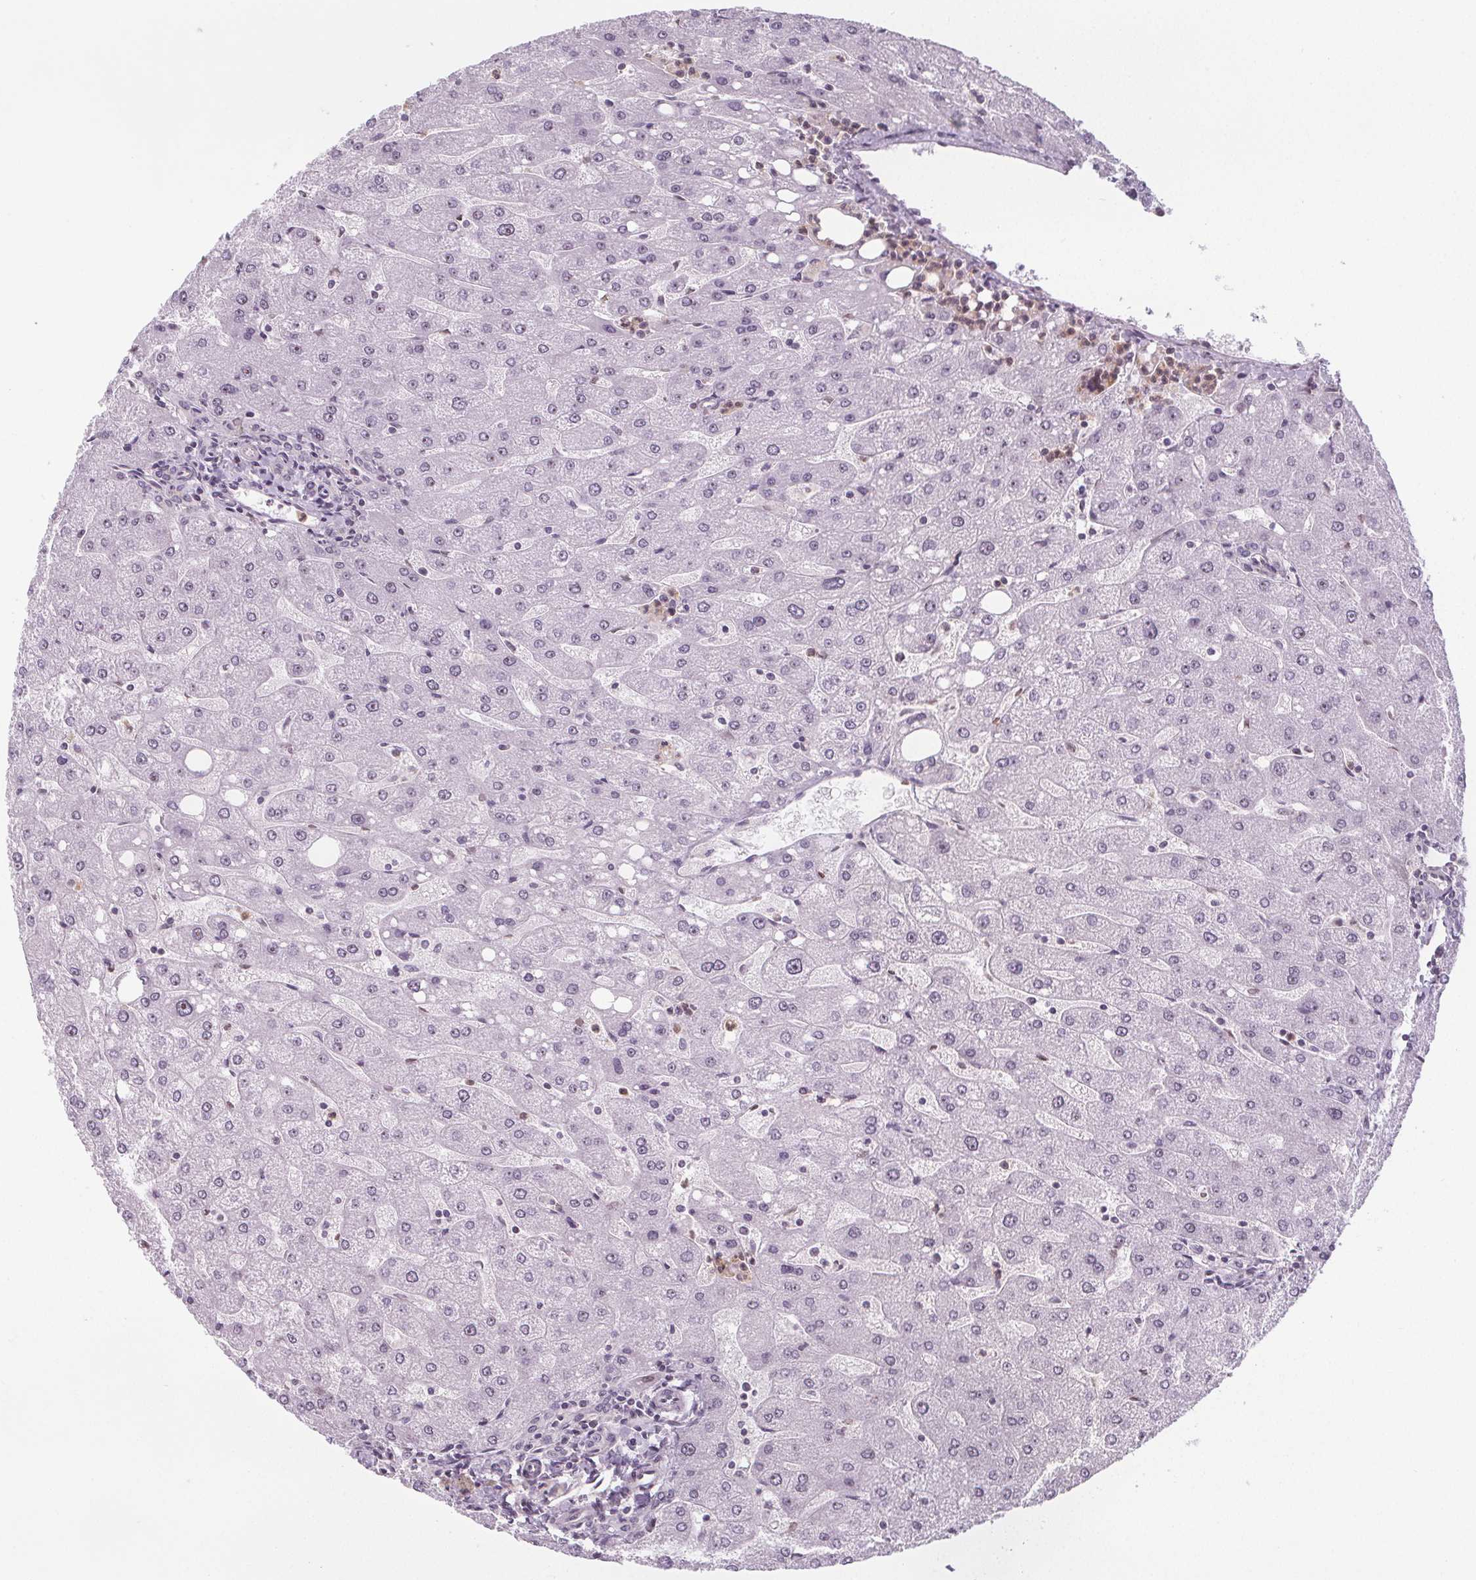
{"staining": {"intensity": "weak", "quantity": "<25%", "location": "nuclear"}, "tissue": "liver", "cell_type": "Cholangiocytes", "image_type": "normal", "snomed": [{"axis": "morphology", "description": "Normal tissue, NOS"}, {"axis": "topography", "description": "Liver"}], "caption": "This is a micrograph of IHC staining of normal liver, which shows no expression in cholangiocytes. The staining is performed using DAB brown chromogen with nuclei counter-stained in using hematoxylin.", "gene": "NOLC1", "patient": {"sex": "male", "age": 67}}